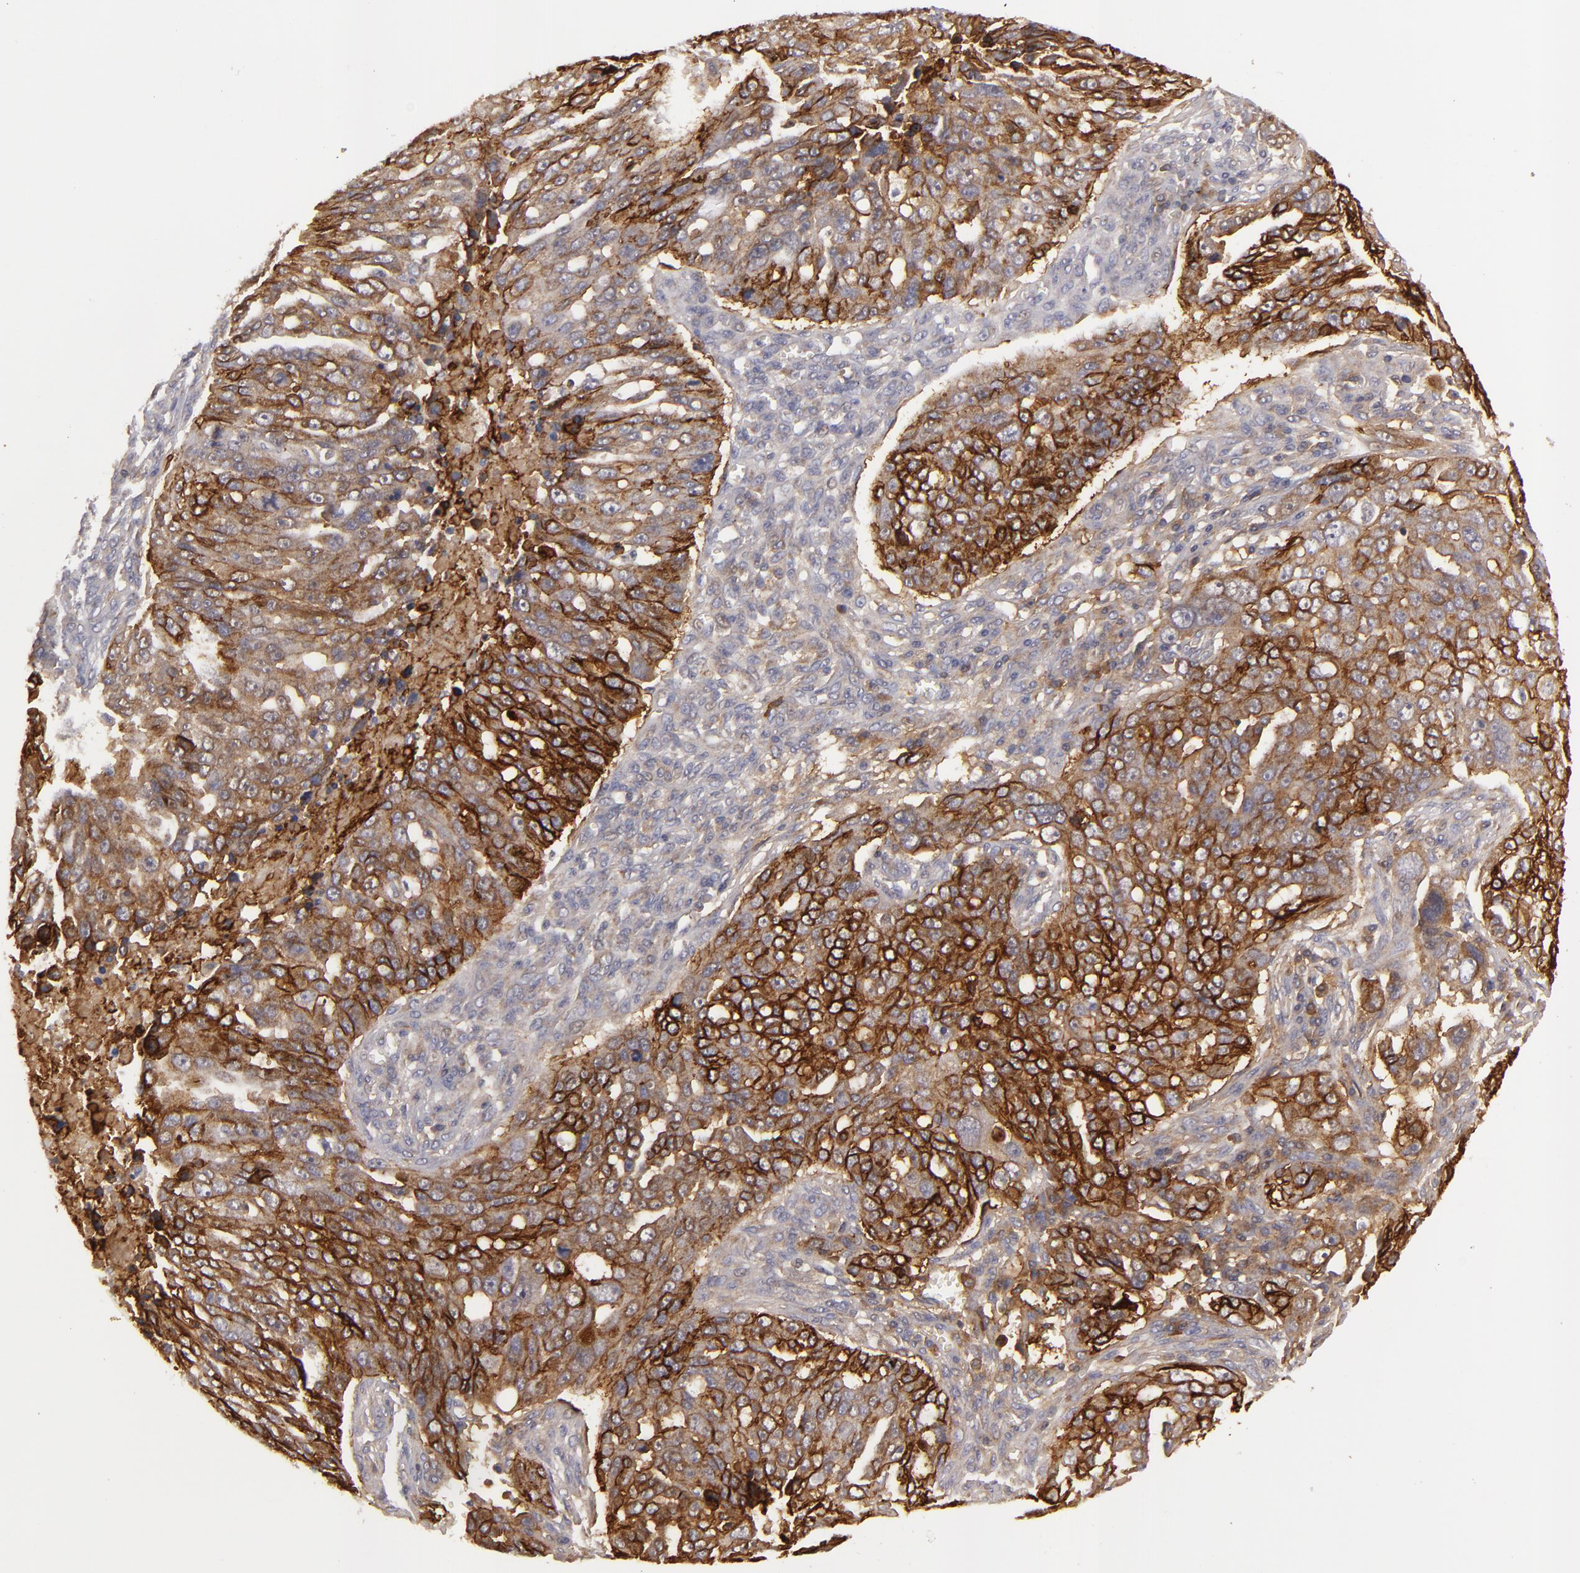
{"staining": {"intensity": "moderate", "quantity": "25%-75%", "location": "cytoplasmic/membranous"}, "tissue": "ovarian cancer", "cell_type": "Tumor cells", "image_type": "cancer", "snomed": [{"axis": "morphology", "description": "Carcinoma, endometroid"}, {"axis": "topography", "description": "Ovary"}], "caption": "Immunohistochemical staining of human endometroid carcinoma (ovarian) displays moderate cytoplasmic/membranous protein positivity in approximately 25%-75% of tumor cells.", "gene": "ALCAM", "patient": {"sex": "female", "age": 75}}